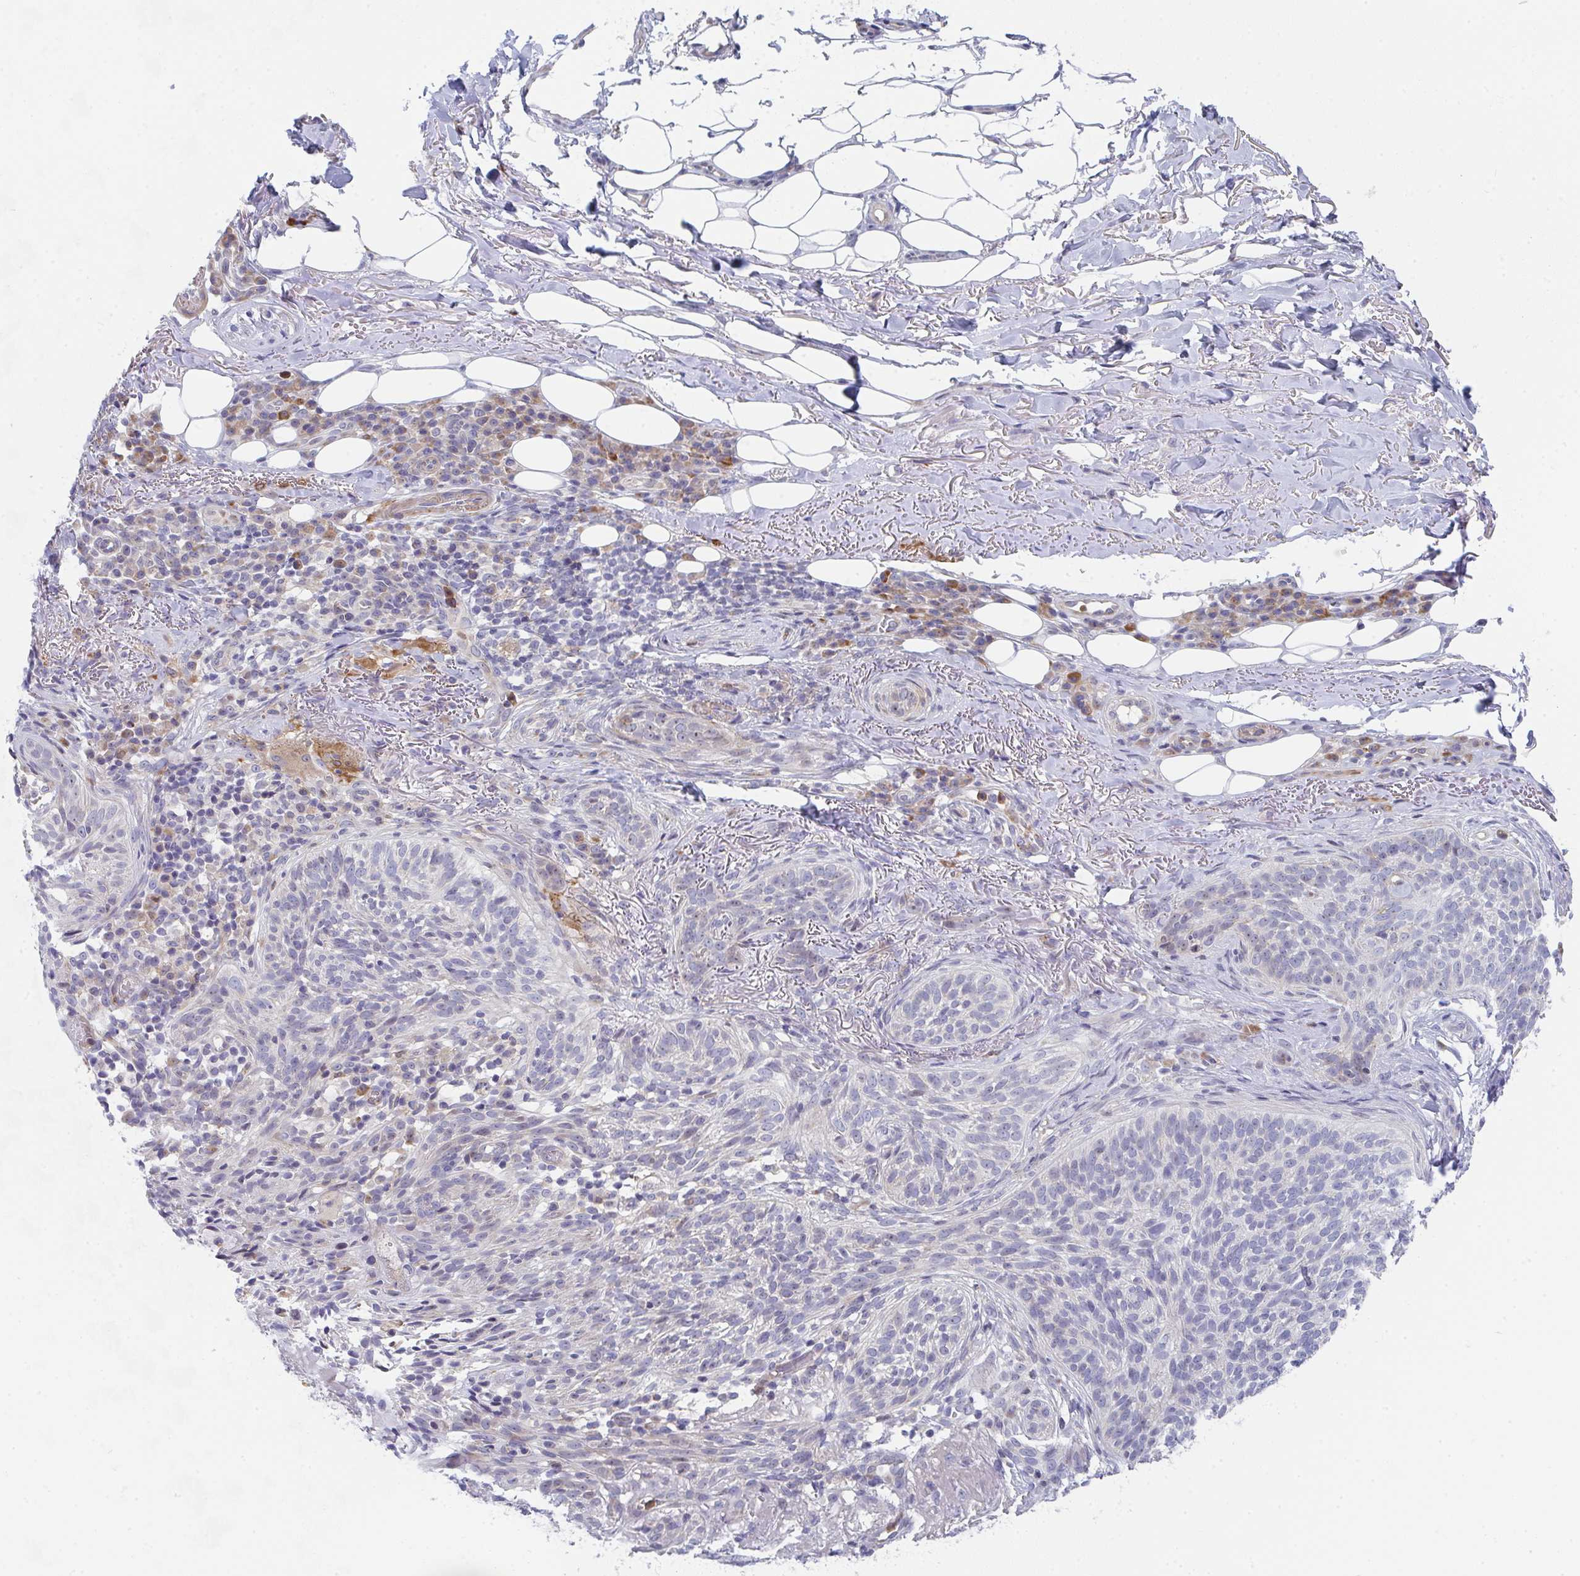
{"staining": {"intensity": "negative", "quantity": "none", "location": "none"}, "tissue": "skin cancer", "cell_type": "Tumor cells", "image_type": "cancer", "snomed": [{"axis": "morphology", "description": "Basal cell carcinoma"}, {"axis": "topography", "description": "Skin"}, {"axis": "topography", "description": "Skin of head"}], "caption": "Human basal cell carcinoma (skin) stained for a protein using immunohistochemistry shows no staining in tumor cells.", "gene": "KLHL33", "patient": {"sex": "male", "age": 62}}